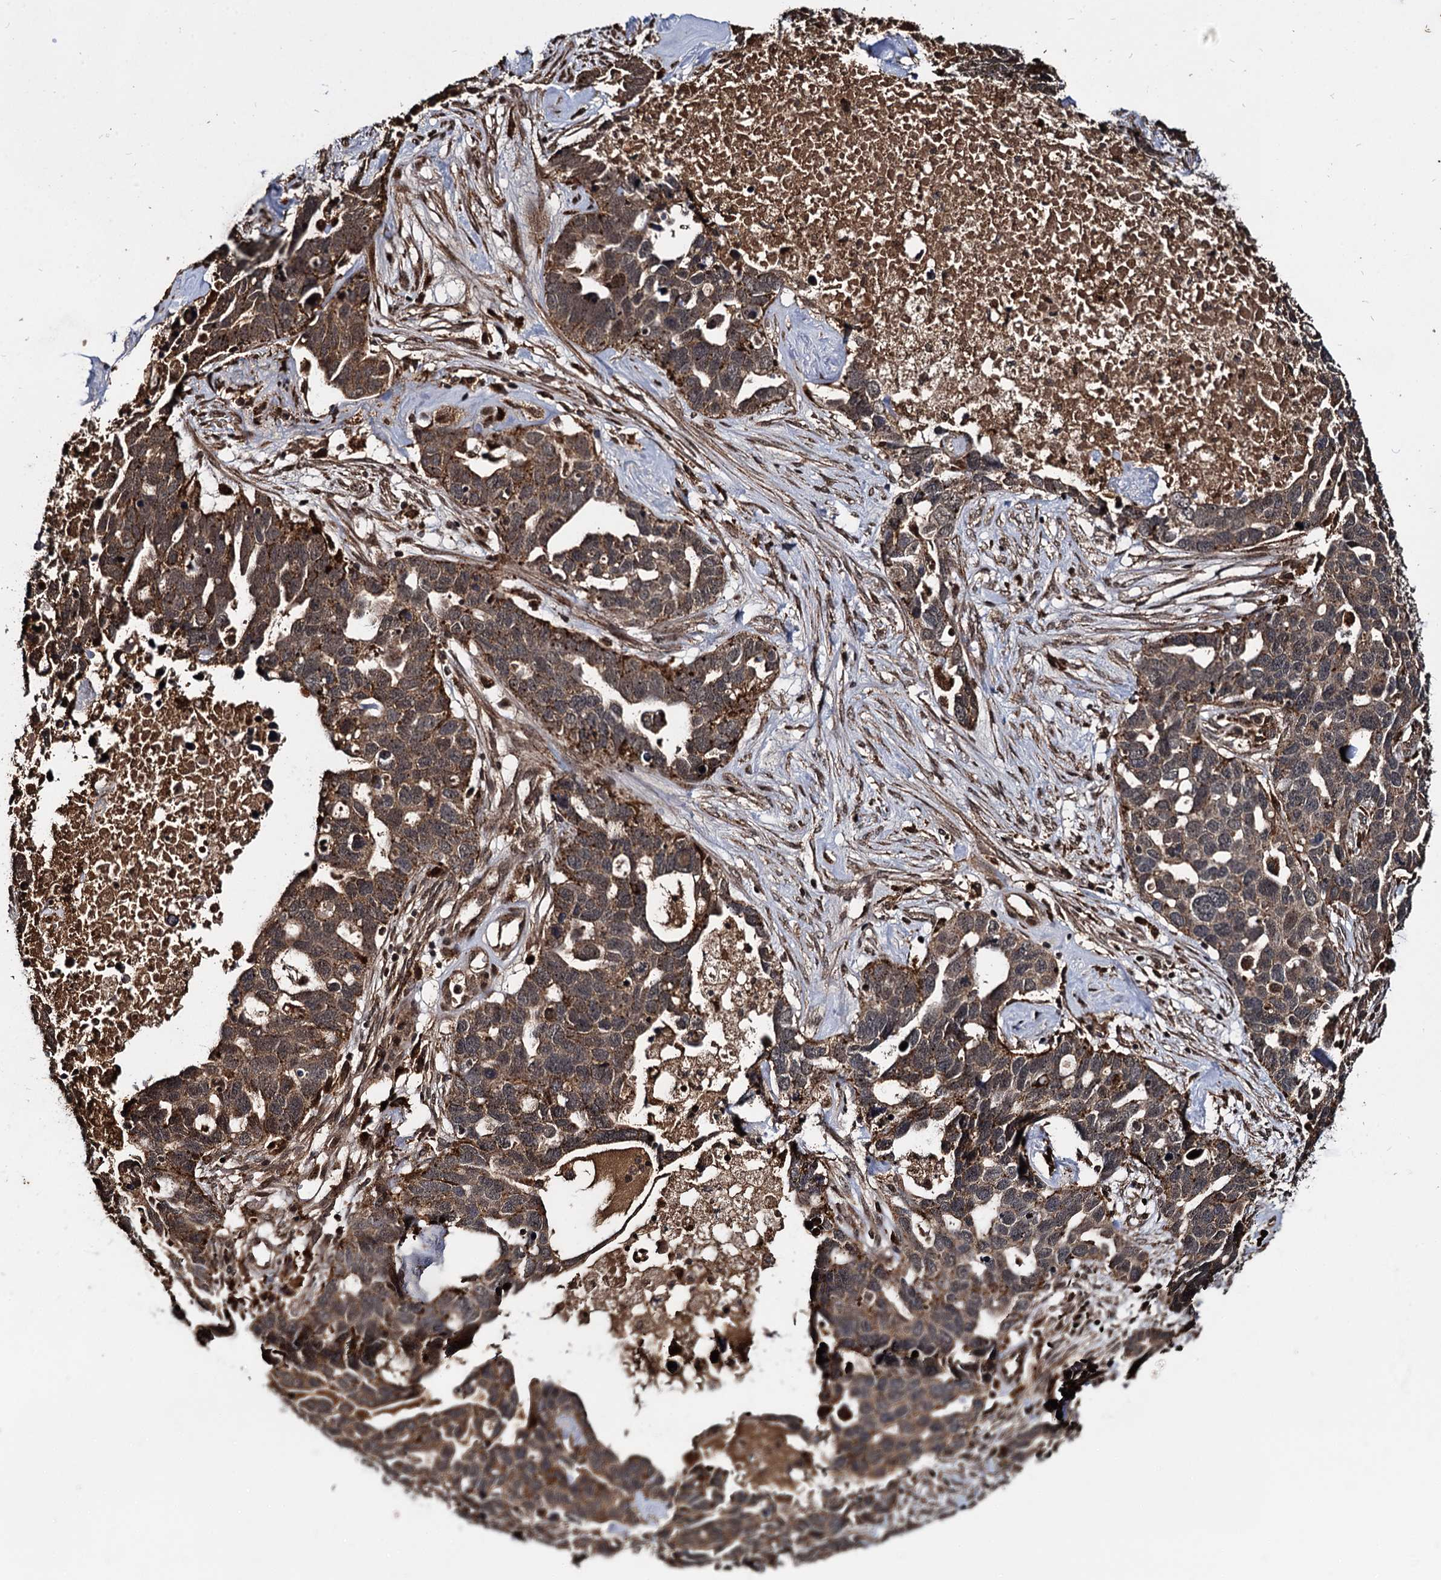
{"staining": {"intensity": "moderate", "quantity": ">75%", "location": "cytoplasmic/membranous"}, "tissue": "ovarian cancer", "cell_type": "Tumor cells", "image_type": "cancer", "snomed": [{"axis": "morphology", "description": "Cystadenocarcinoma, serous, NOS"}, {"axis": "topography", "description": "Ovary"}], "caption": "IHC of human ovarian cancer (serous cystadenocarcinoma) shows medium levels of moderate cytoplasmic/membranous expression in about >75% of tumor cells. (DAB (3,3'-diaminobenzidine) IHC, brown staining for protein, blue staining for nuclei).", "gene": "CEP192", "patient": {"sex": "female", "age": 54}}